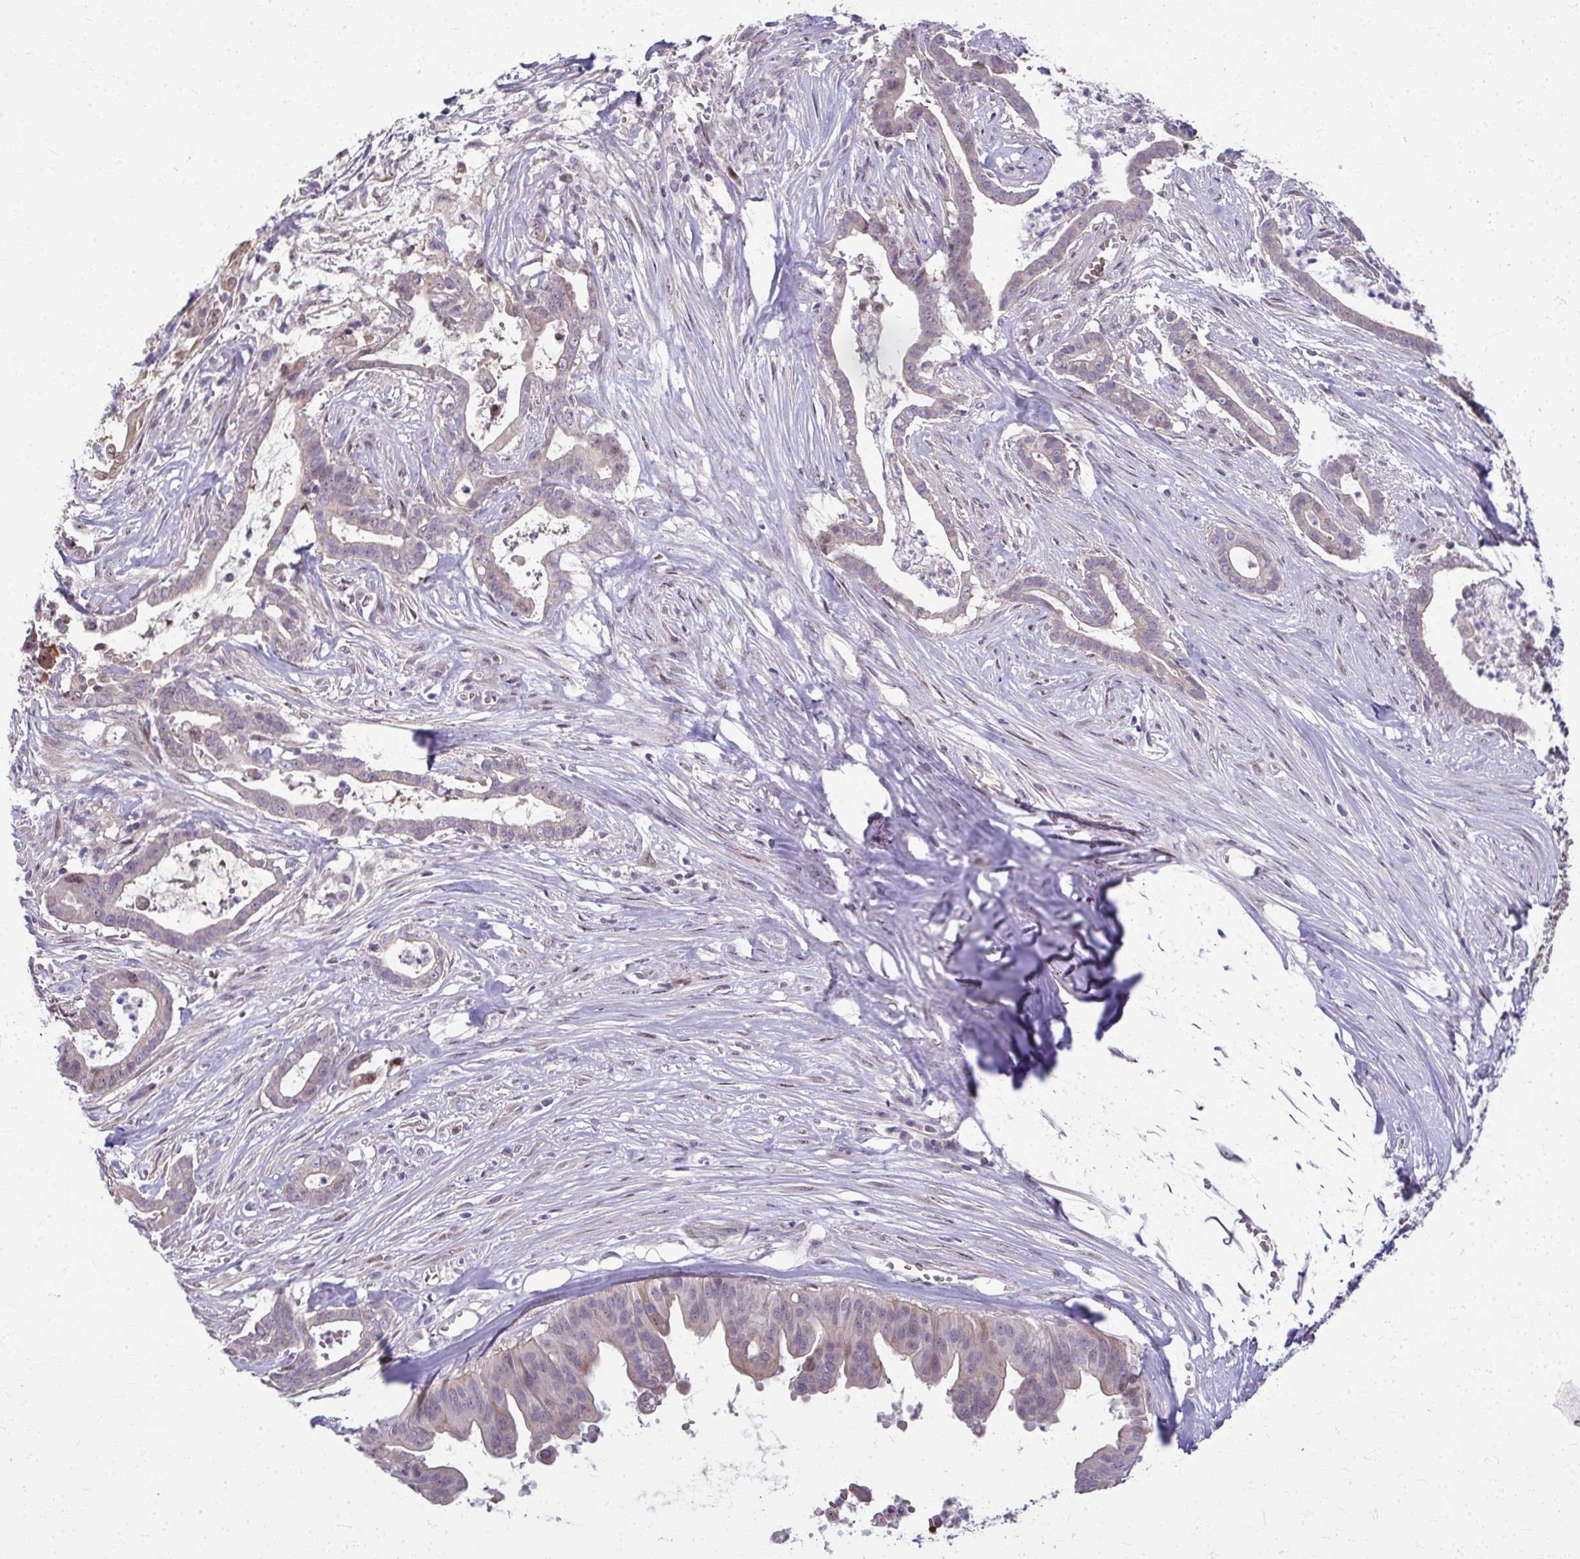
{"staining": {"intensity": "negative", "quantity": "none", "location": "none"}, "tissue": "pancreatic cancer", "cell_type": "Tumor cells", "image_type": "cancer", "snomed": [{"axis": "morphology", "description": "Adenocarcinoma, NOS"}, {"axis": "topography", "description": "Pancreas"}], "caption": "IHC histopathology image of neoplastic tissue: human pancreatic cancer (adenocarcinoma) stained with DAB shows no significant protein positivity in tumor cells. (Immunohistochemistry, brightfield microscopy, high magnification).", "gene": "ODF1", "patient": {"sex": "male", "age": 61}}